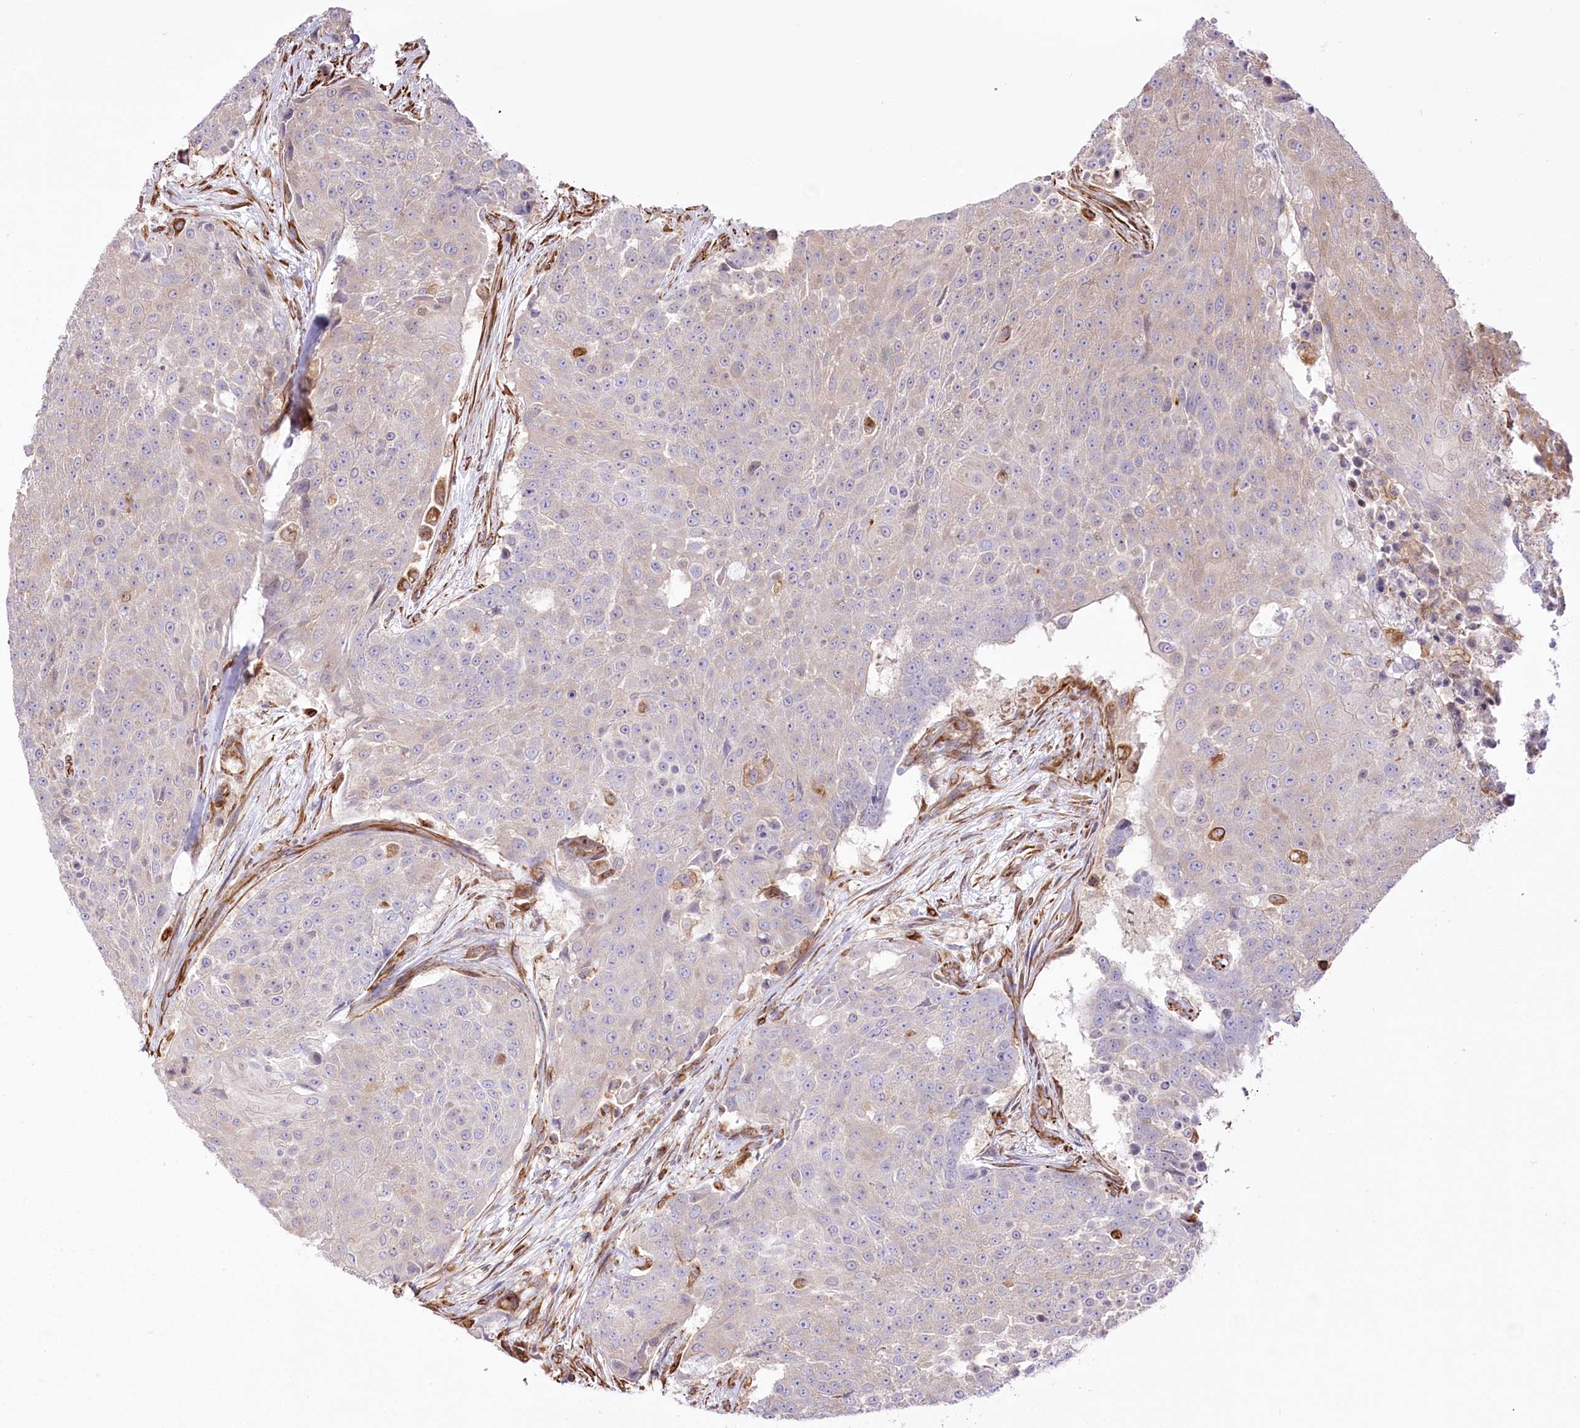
{"staining": {"intensity": "negative", "quantity": "none", "location": "none"}, "tissue": "urothelial cancer", "cell_type": "Tumor cells", "image_type": "cancer", "snomed": [{"axis": "morphology", "description": "Urothelial carcinoma, High grade"}, {"axis": "topography", "description": "Urinary bladder"}], "caption": "Tumor cells show no significant protein expression in urothelial cancer. The staining is performed using DAB brown chromogen with nuclei counter-stained in using hematoxylin.", "gene": "TTC1", "patient": {"sex": "female", "age": 63}}